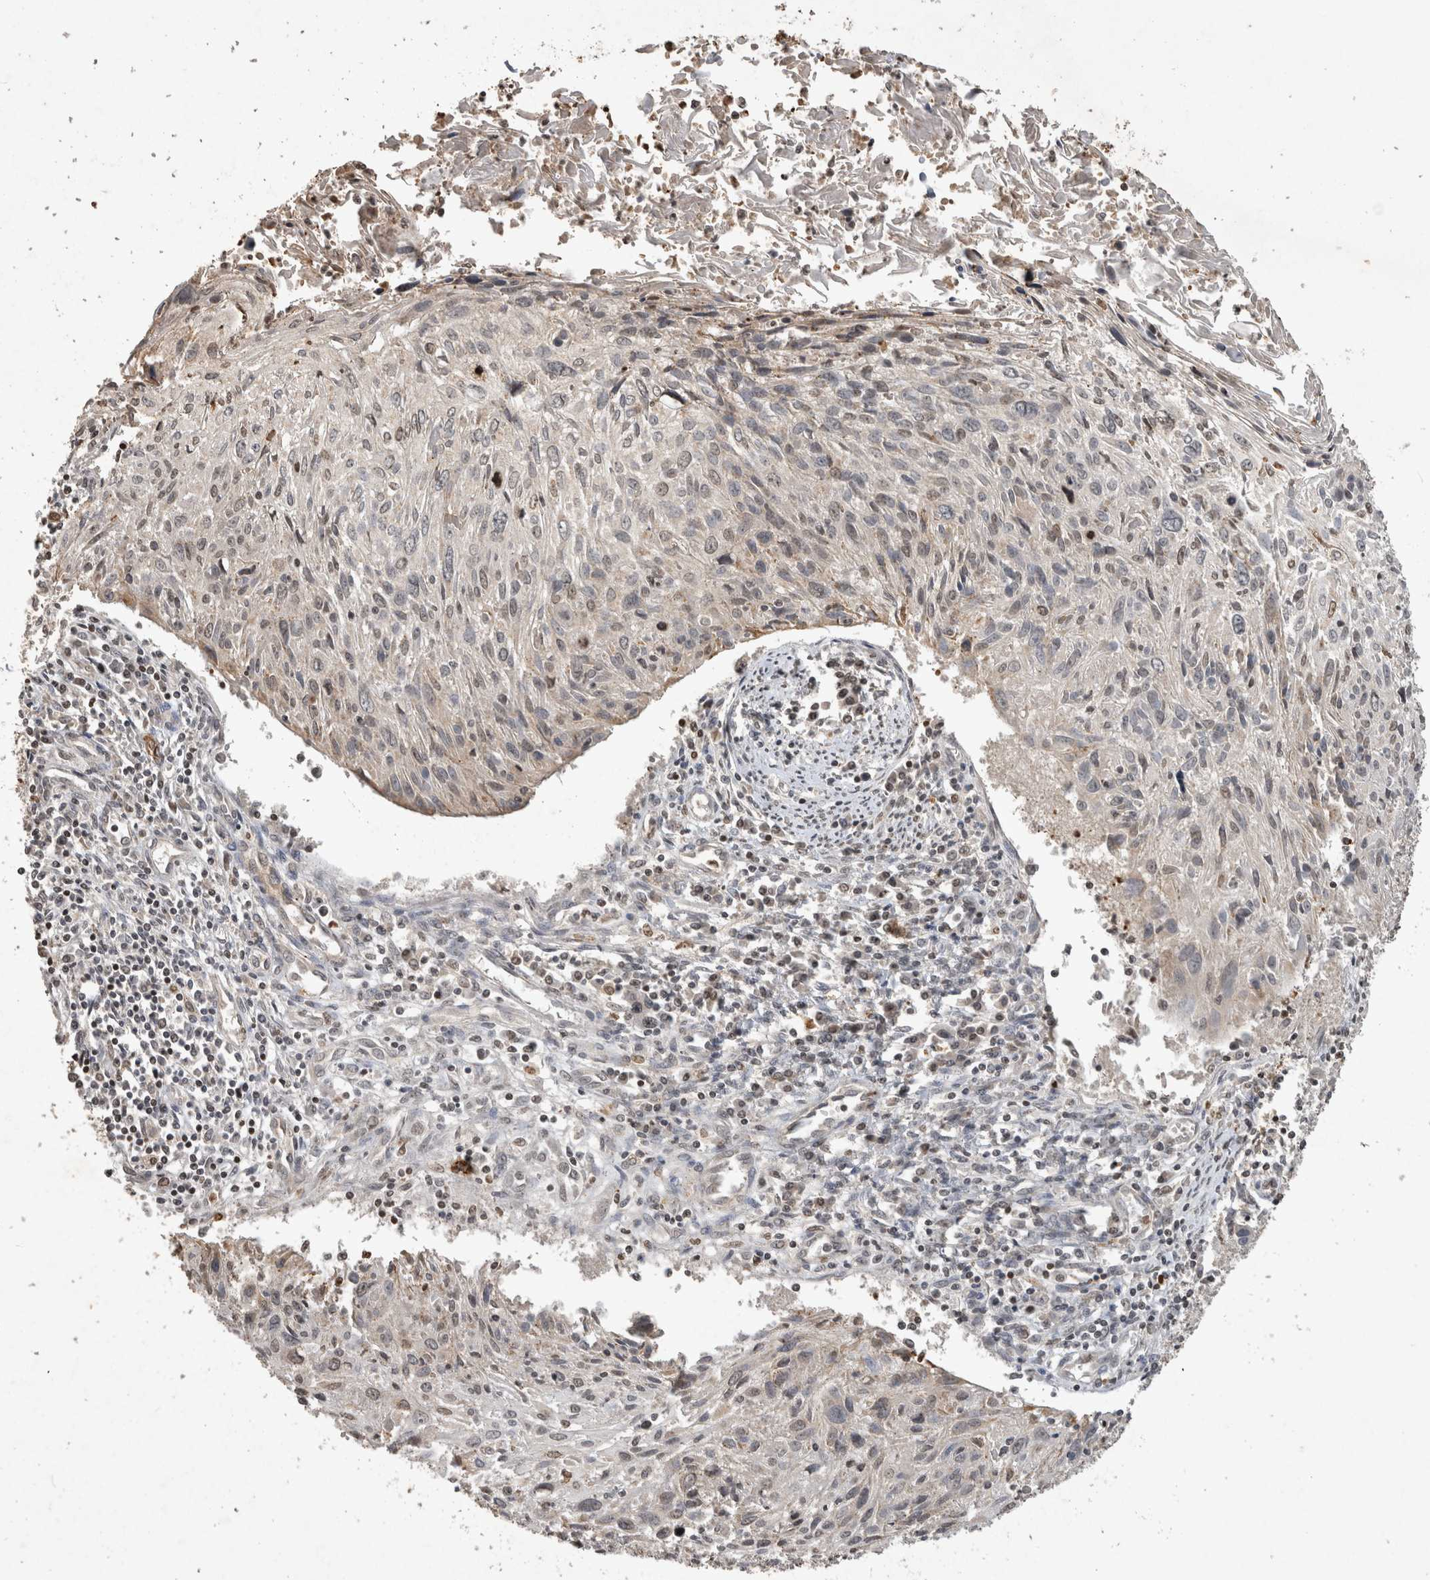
{"staining": {"intensity": "negative", "quantity": "none", "location": "none"}, "tissue": "cervical cancer", "cell_type": "Tumor cells", "image_type": "cancer", "snomed": [{"axis": "morphology", "description": "Squamous cell carcinoma, NOS"}, {"axis": "topography", "description": "Cervix"}], "caption": "This image is of cervical cancer (squamous cell carcinoma) stained with immunohistochemistry (IHC) to label a protein in brown with the nuclei are counter-stained blue. There is no expression in tumor cells.", "gene": "HRK", "patient": {"sex": "female", "age": 51}}